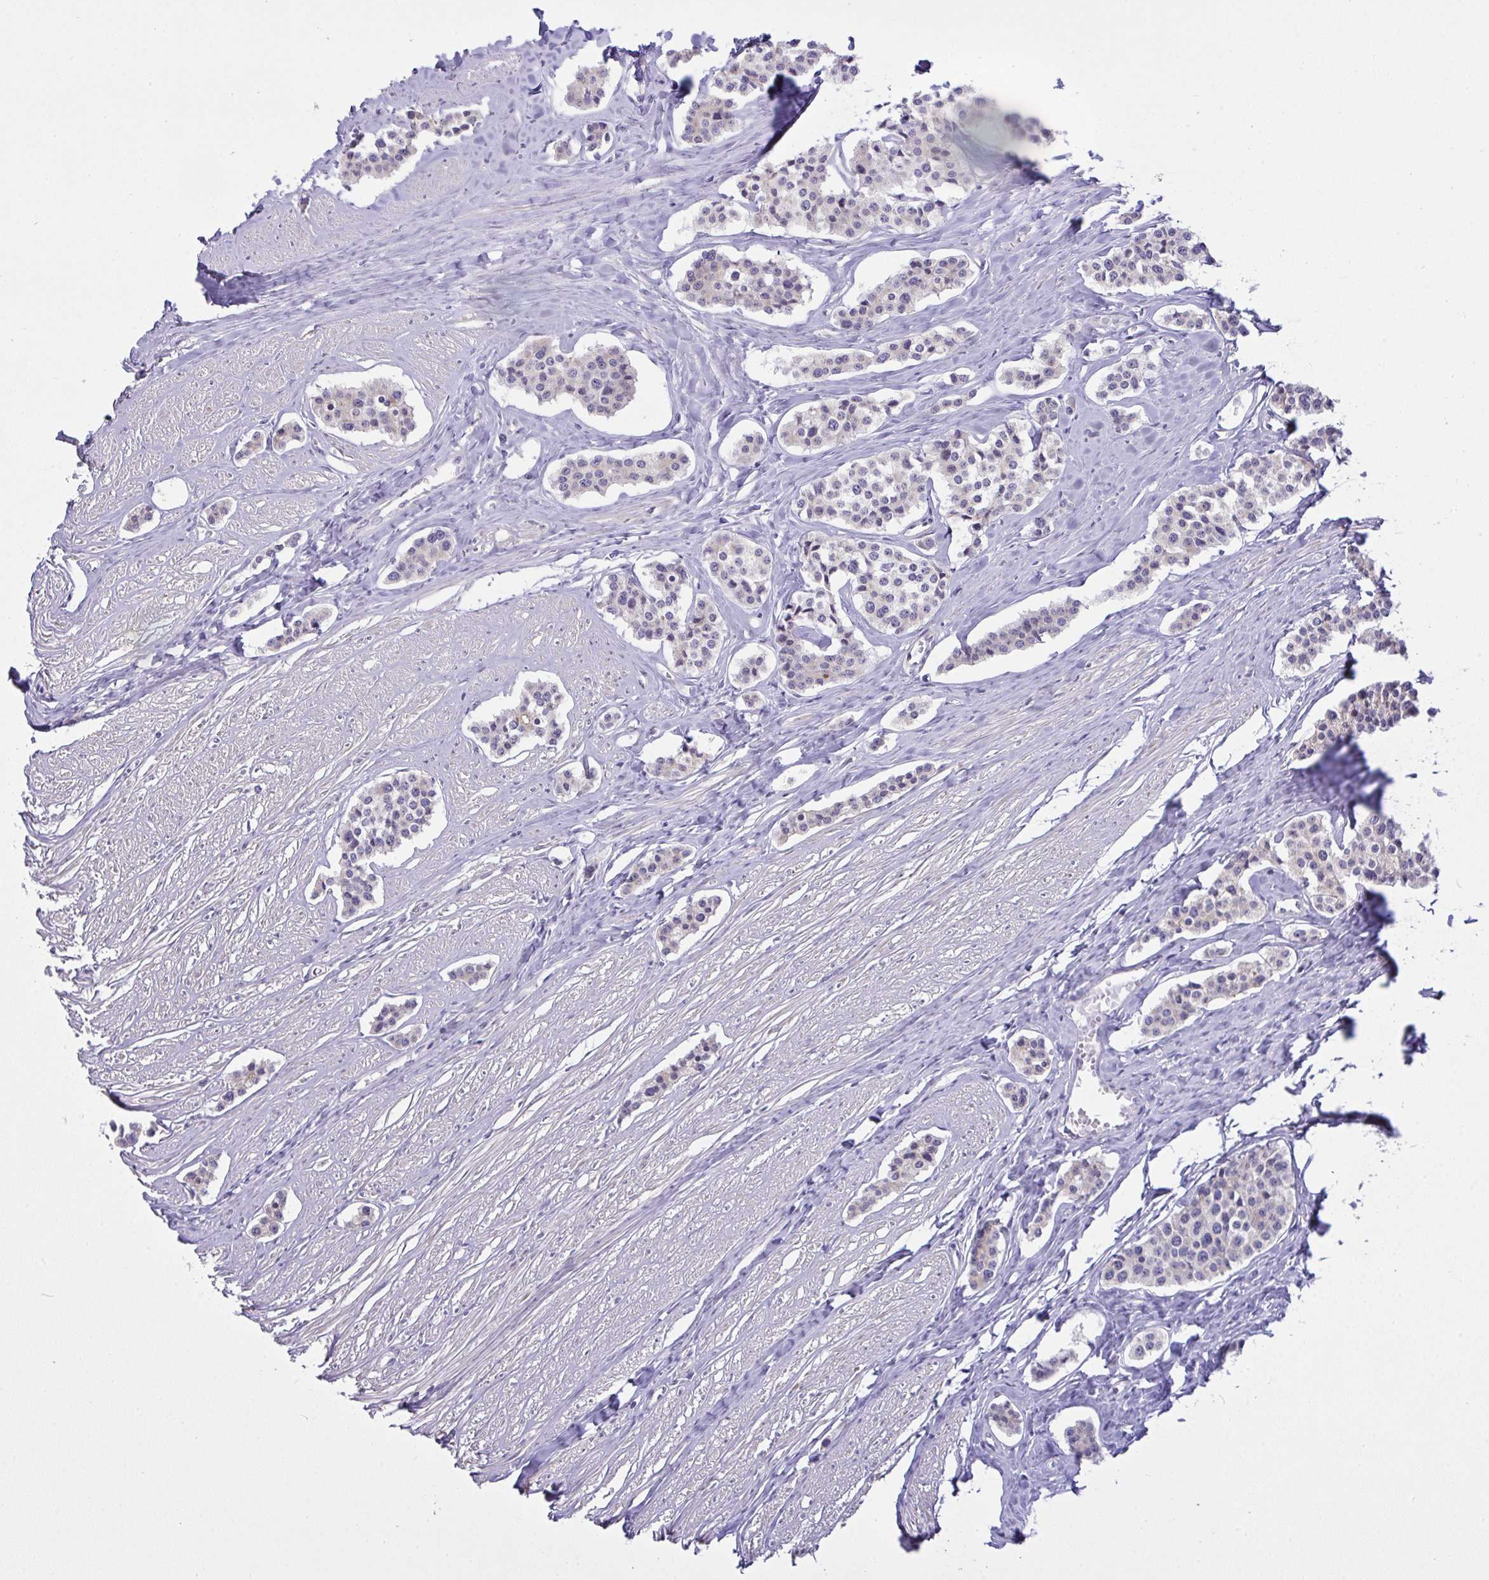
{"staining": {"intensity": "negative", "quantity": "none", "location": "none"}, "tissue": "carcinoid", "cell_type": "Tumor cells", "image_type": "cancer", "snomed": [{"axis": "morphology", "description": "Carcinoid, malignant, NOS"}, {"axis": "topography", "description": "Small intestine"}], "caption": "The histopathology image exhibits no significant expression in tumor cells of carcinoid. (DAB IHC, high magnification).", "gene": "NT5C1A", "patient": {"sex": "male", "age": 60}}